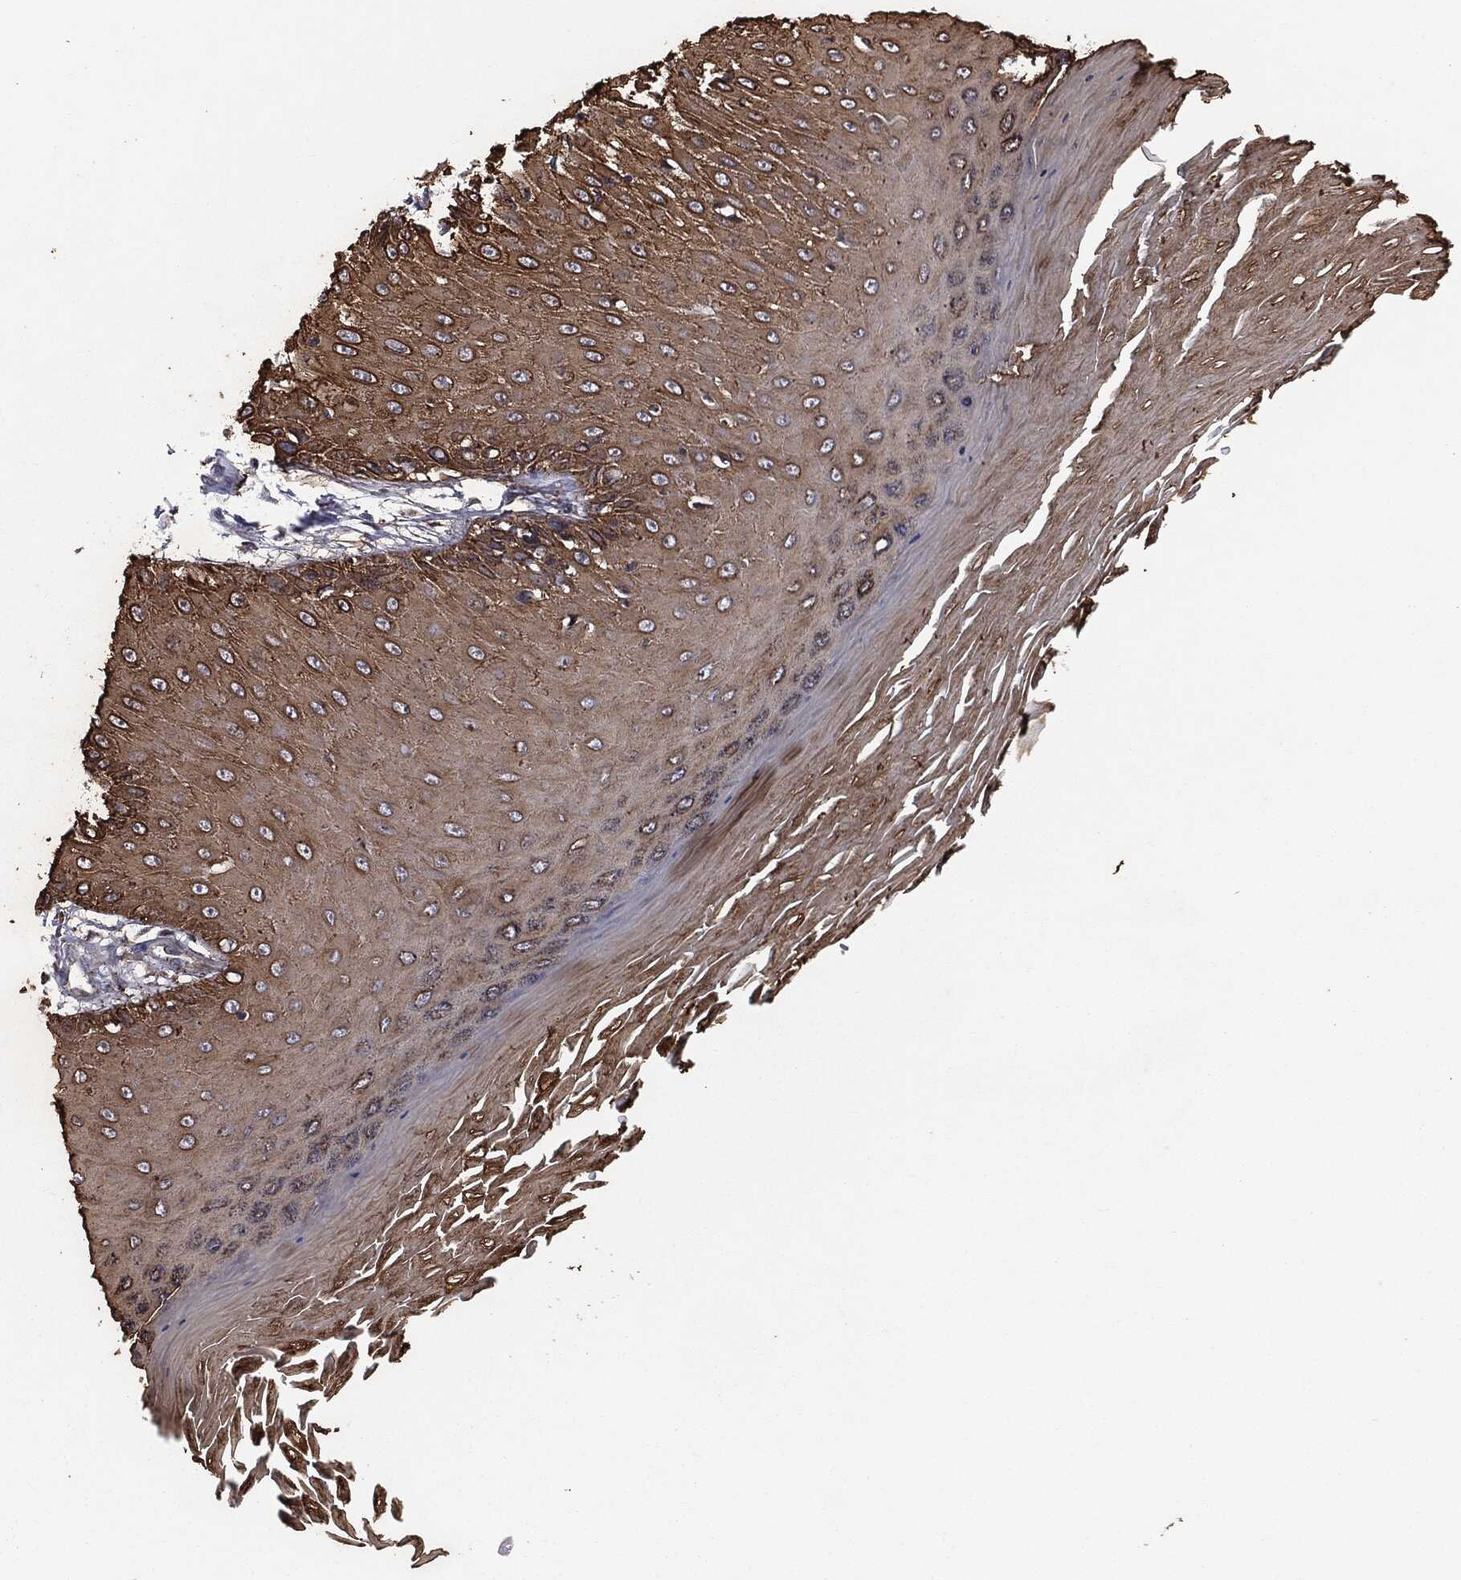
{"staining": {"intensity": "strong", "quantity": ">75%", "location": "cytoplasmic/membranous"}, "tissue": "skin cancer", "cell_type": "Tumor cells", "image_type": "cancer", "snomed": [{"axis": "morphology", "description": "Inflammation, NOS"}, {"axis": "morphology", "description": "Squamous cell carcinoma, NOS"}, {"axis": "topography", "description": "Skin"}], "caption": "Approximately >75% of tumor cells in human skin cancer show strong cytoplasmic/membranous protein staining as visualized by brown immunohistochemical staining.", "gene": "KRT5", "patient": {"sex": "male", "age": 70}}